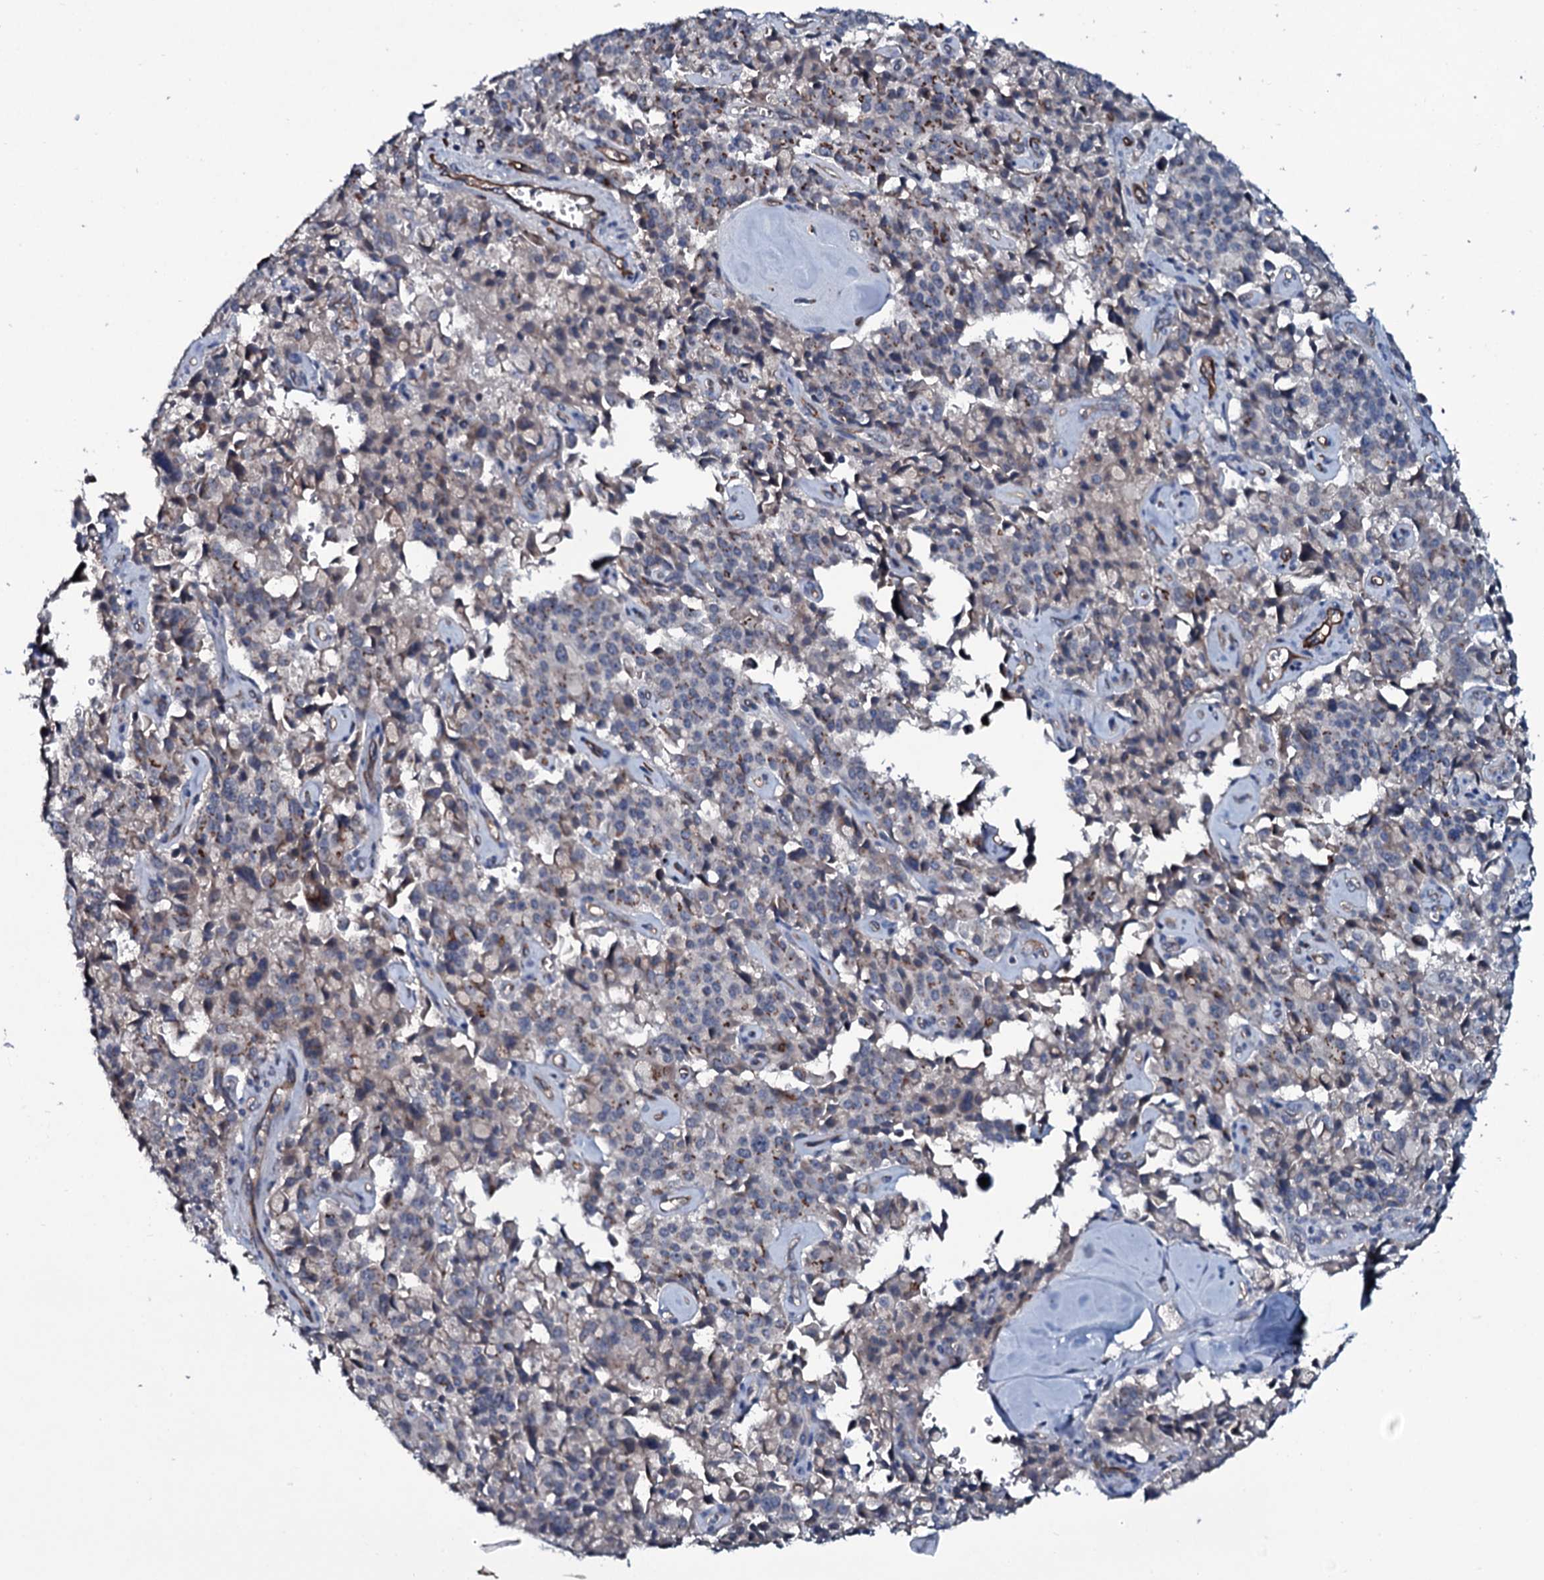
{"staining": {"intensity": "moderate", "quantity": "<25%", "location": "cytoplasmic/membranous"}, "tissue": "pancreatic cancer", "cell_type": "Tumor cells", "image_type": "cancer", "snomed": [{"axis": "morphology", "description": "Adenocarcinoma, NOS"}, {"axis": "topography", "description": "Pancreas"}], "caption": "There is low levels of moderate cytoplasmic/membranous staining in tumor cells of pancreatic adenocarcinoma, as demonstrated by immunohistochemical staining (brown color).", "gene": "CLEC14A", "patient": {"sex": "male", "age": 65}}